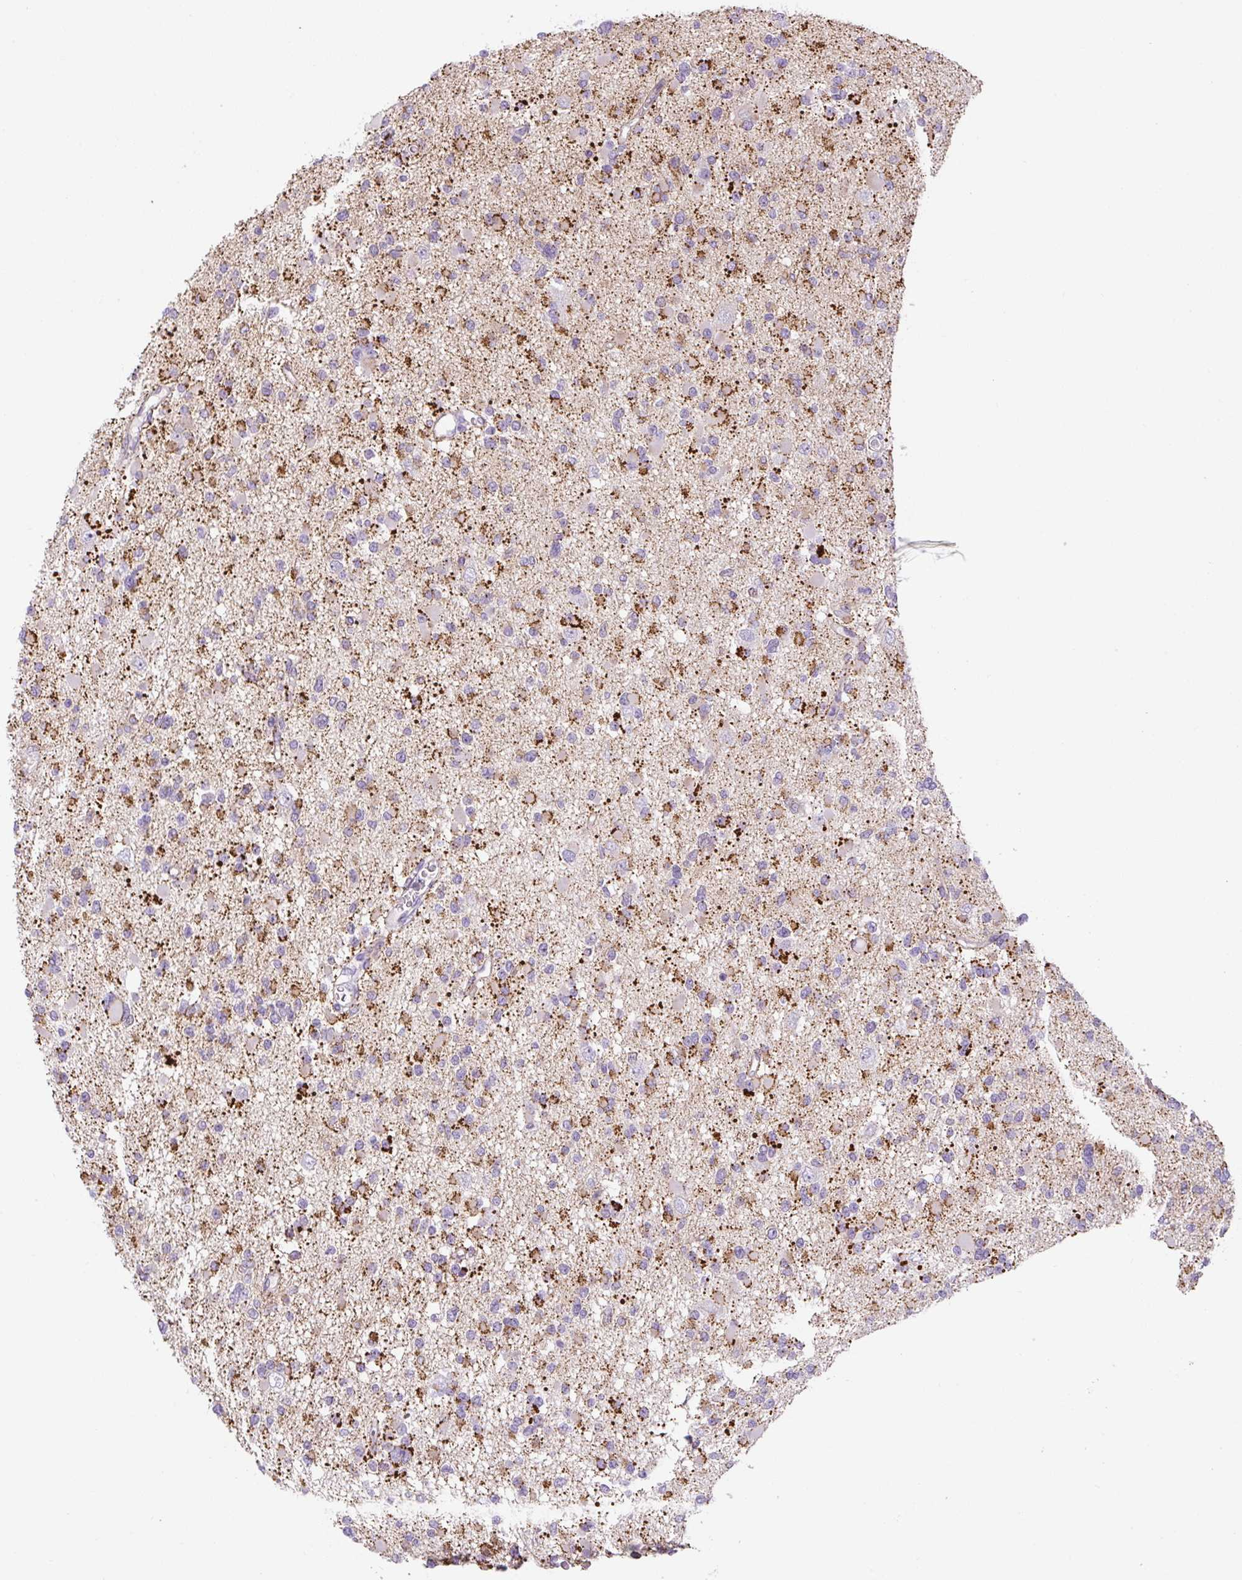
{"staining": {"intensity": "moderate", "quantity": "<25%", "location": "cytoplasmic/membranous"}, "tissue": "glioma", "cell_type": "Tumor cells", "image_type": "cancer", "snomed": [{"axis": "morphology", "description": "Glioma, malignant, Low grade"}, {"axis": "topography", "description": "Brain"}], "caption": "Malignant glioma (low-grade) stained for a protein (brown) reveals moderate cytoplasmic/membranous positive positivity in approximately <25% of tumor cells.", "gene": "ADAMTS19", "patient": {"sex": "female", "age": 22}}